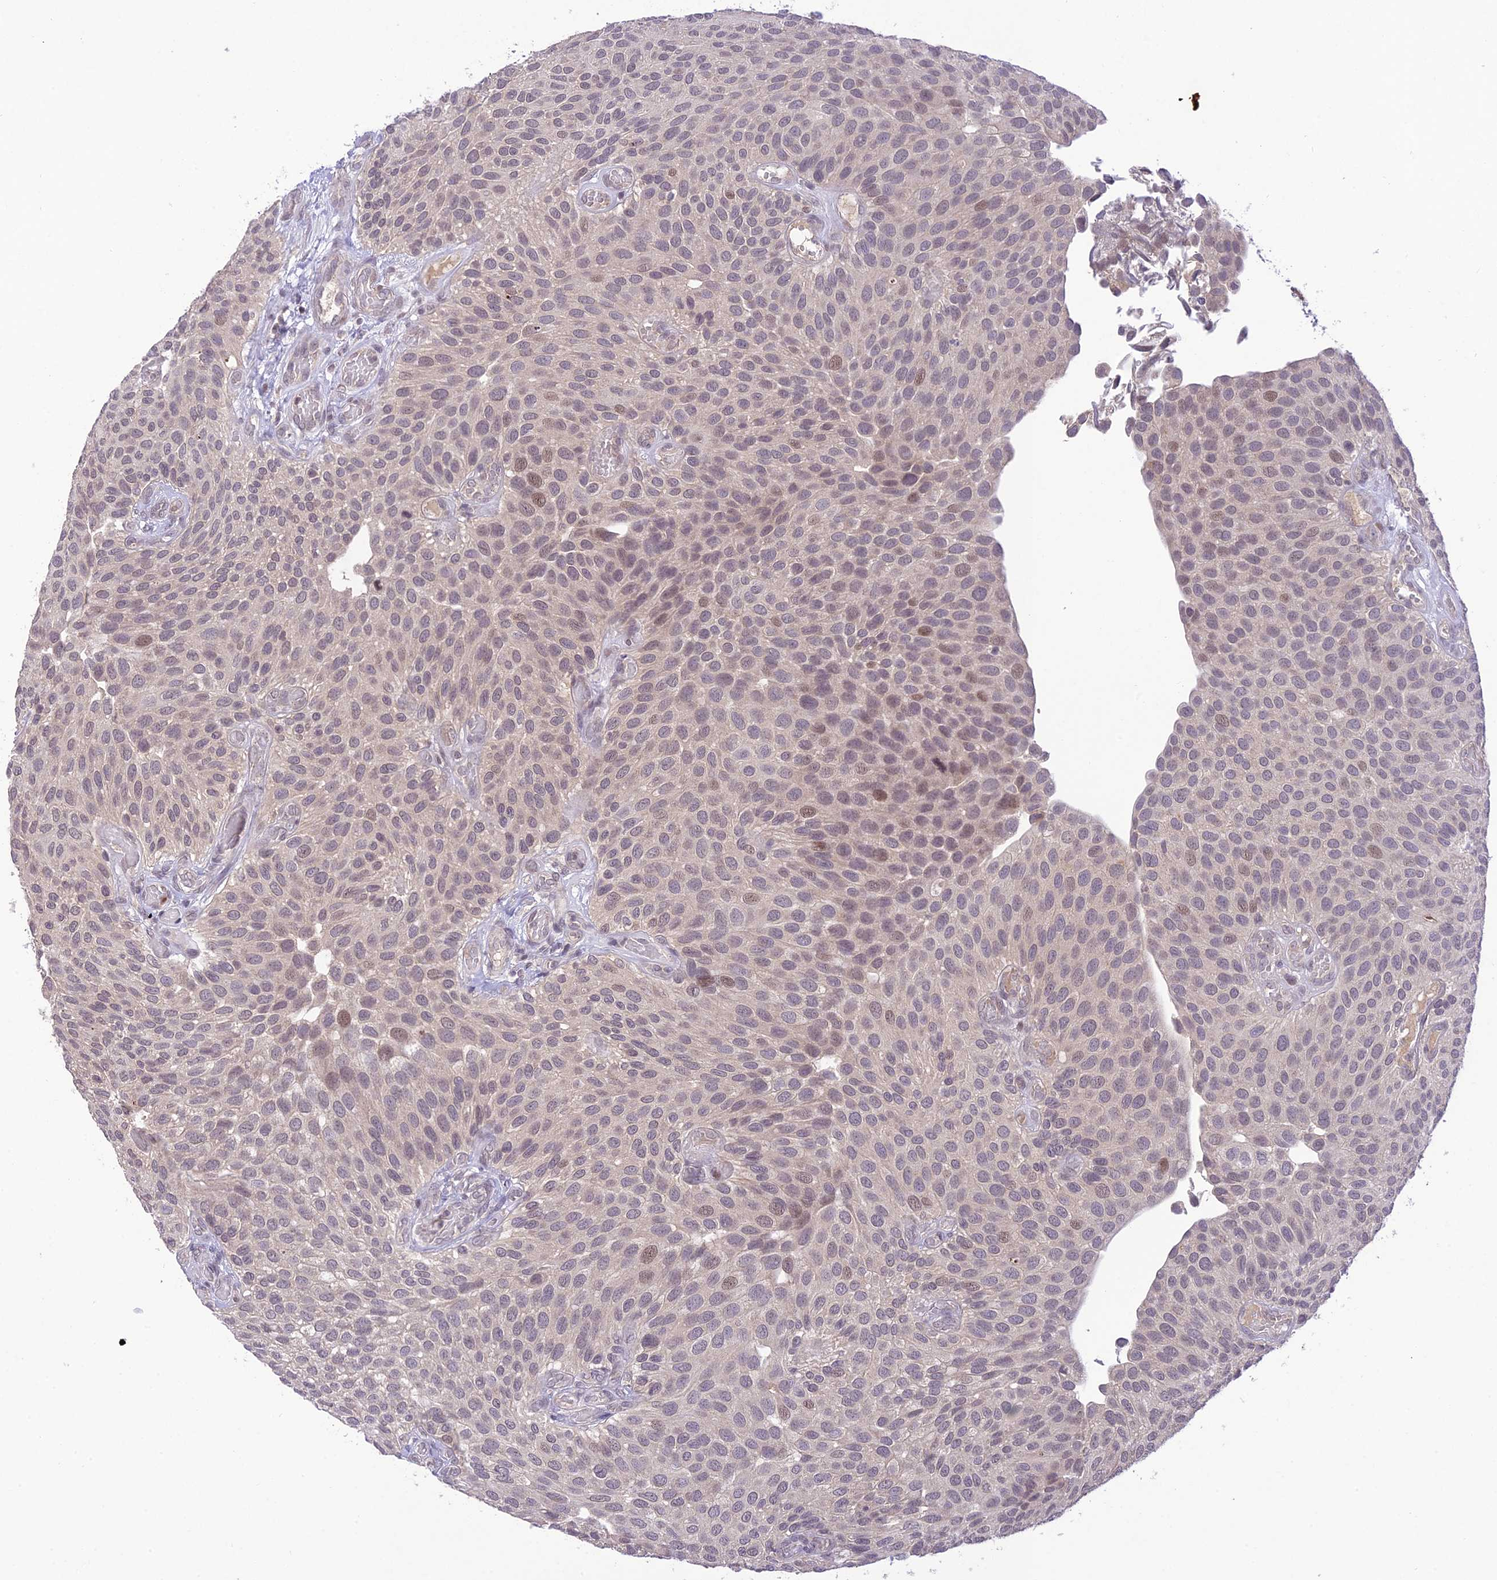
{"staining": {"intensity": "moderate", "quantity": "<25%", "location": "nuclear"}, "tissue": "urothelial cancer", "cell_type": "Tumor cells", "image_type": "cancer", "snomed": [{"axis": "morphology", "description": "Urothelial carcinoma, Low grade"}, {"axis": "topography", "description": "Urinary bladder"}], "caption": "Human urothelial carcinoma (low-grade) stained with a protein marker displays moderate staining in tumor cells.", "gene": "TEKT1", "patient": {"sex": "male", "age": 89}}